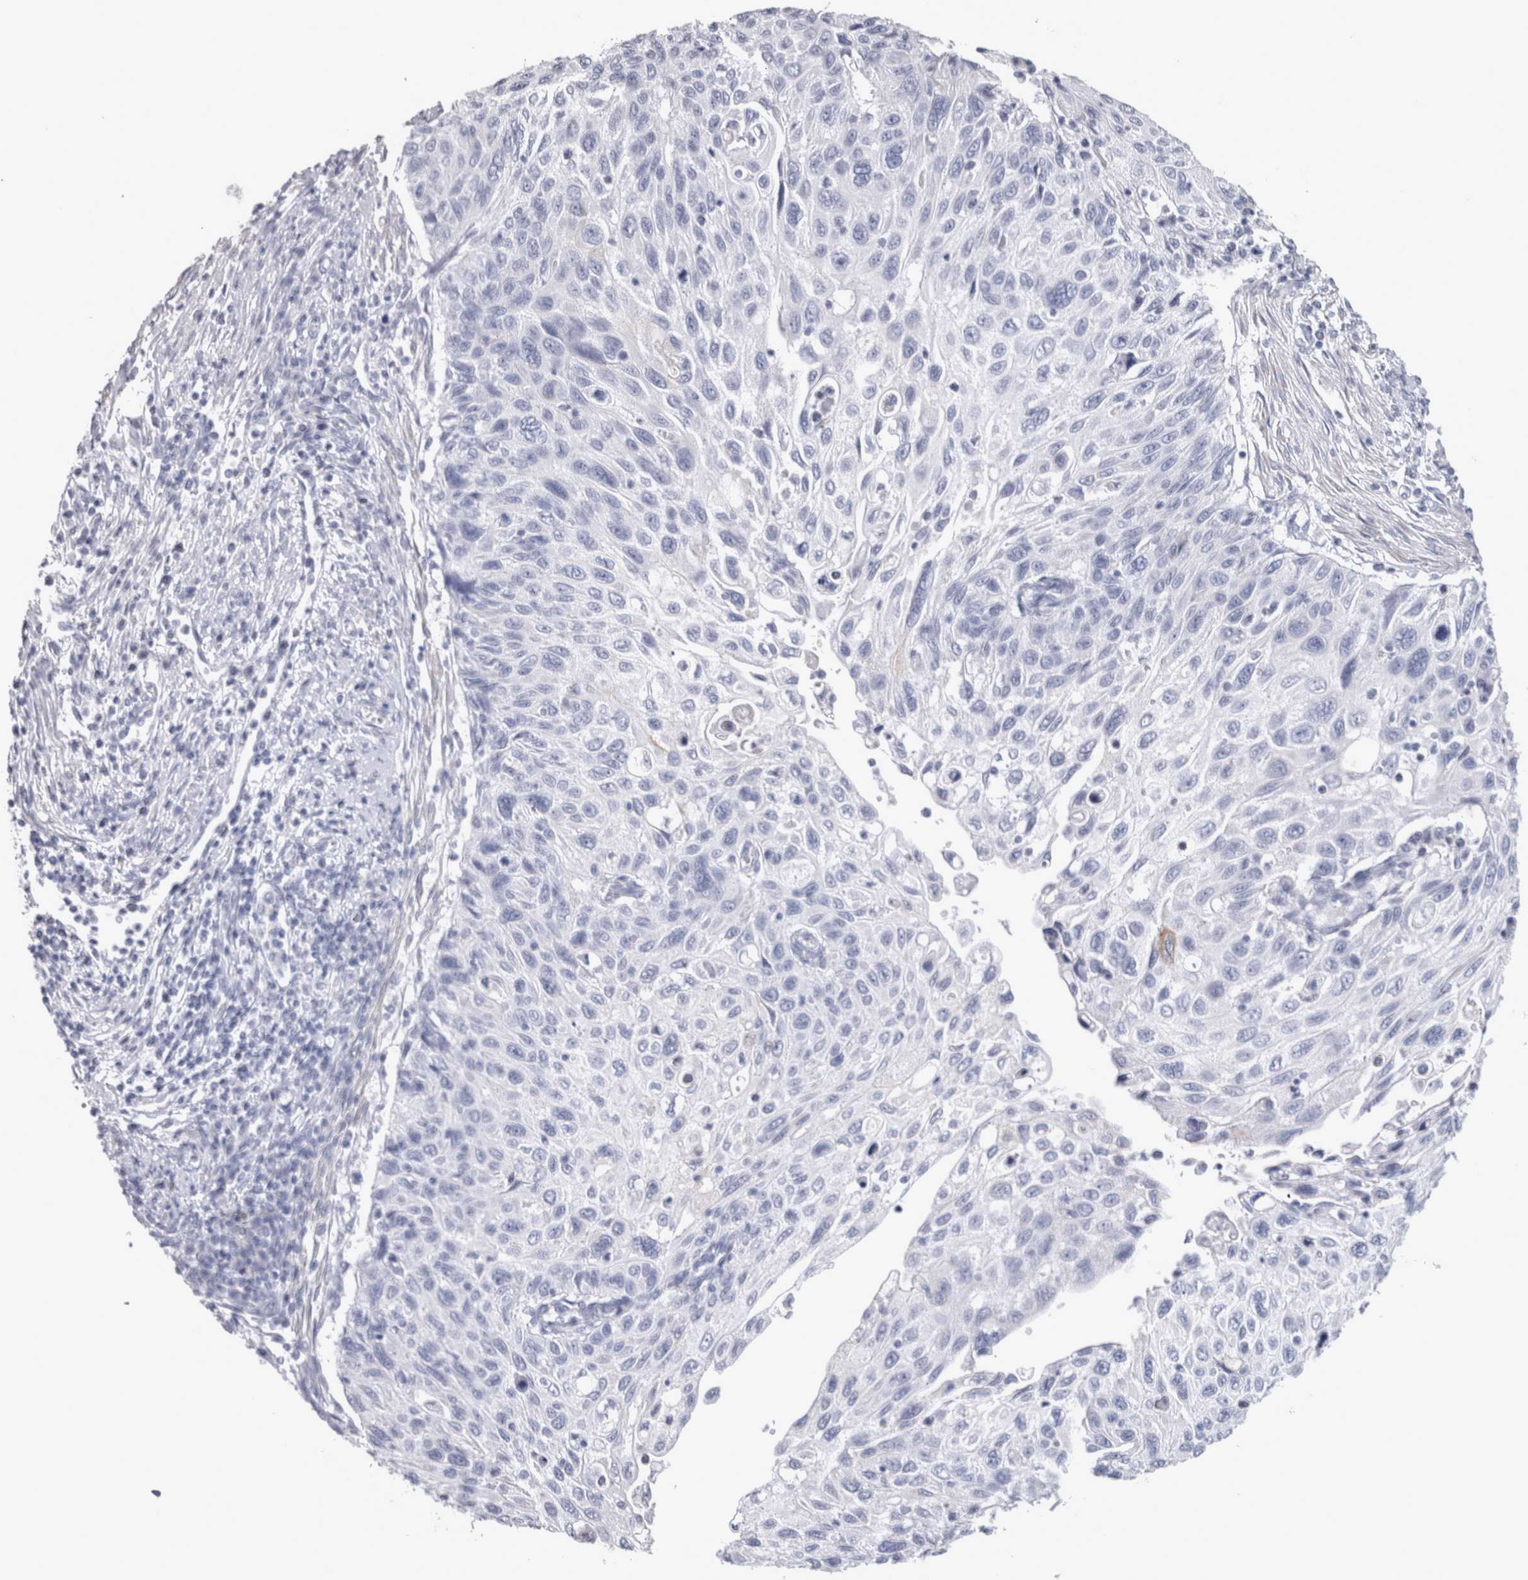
{"staining": {"intensity": "negative", "quantity": "none", "location": "none"}, "tissue": "cervical cancer", "cell_type": "Tumor cells", "image_type": "cancer", "snomed": [{"axis": "morphology", "description": "Squamous cell carcinoma, NOS"}, {"axis": "topography", "description": "Cervix"}], "caption": "Human cervical cancer (squamous cell carcinoma) stained for a protein using IHC reveals no expression in tumor cells.", "gene": "MSMB", "patient": {"sex": "female", "age": 70}}